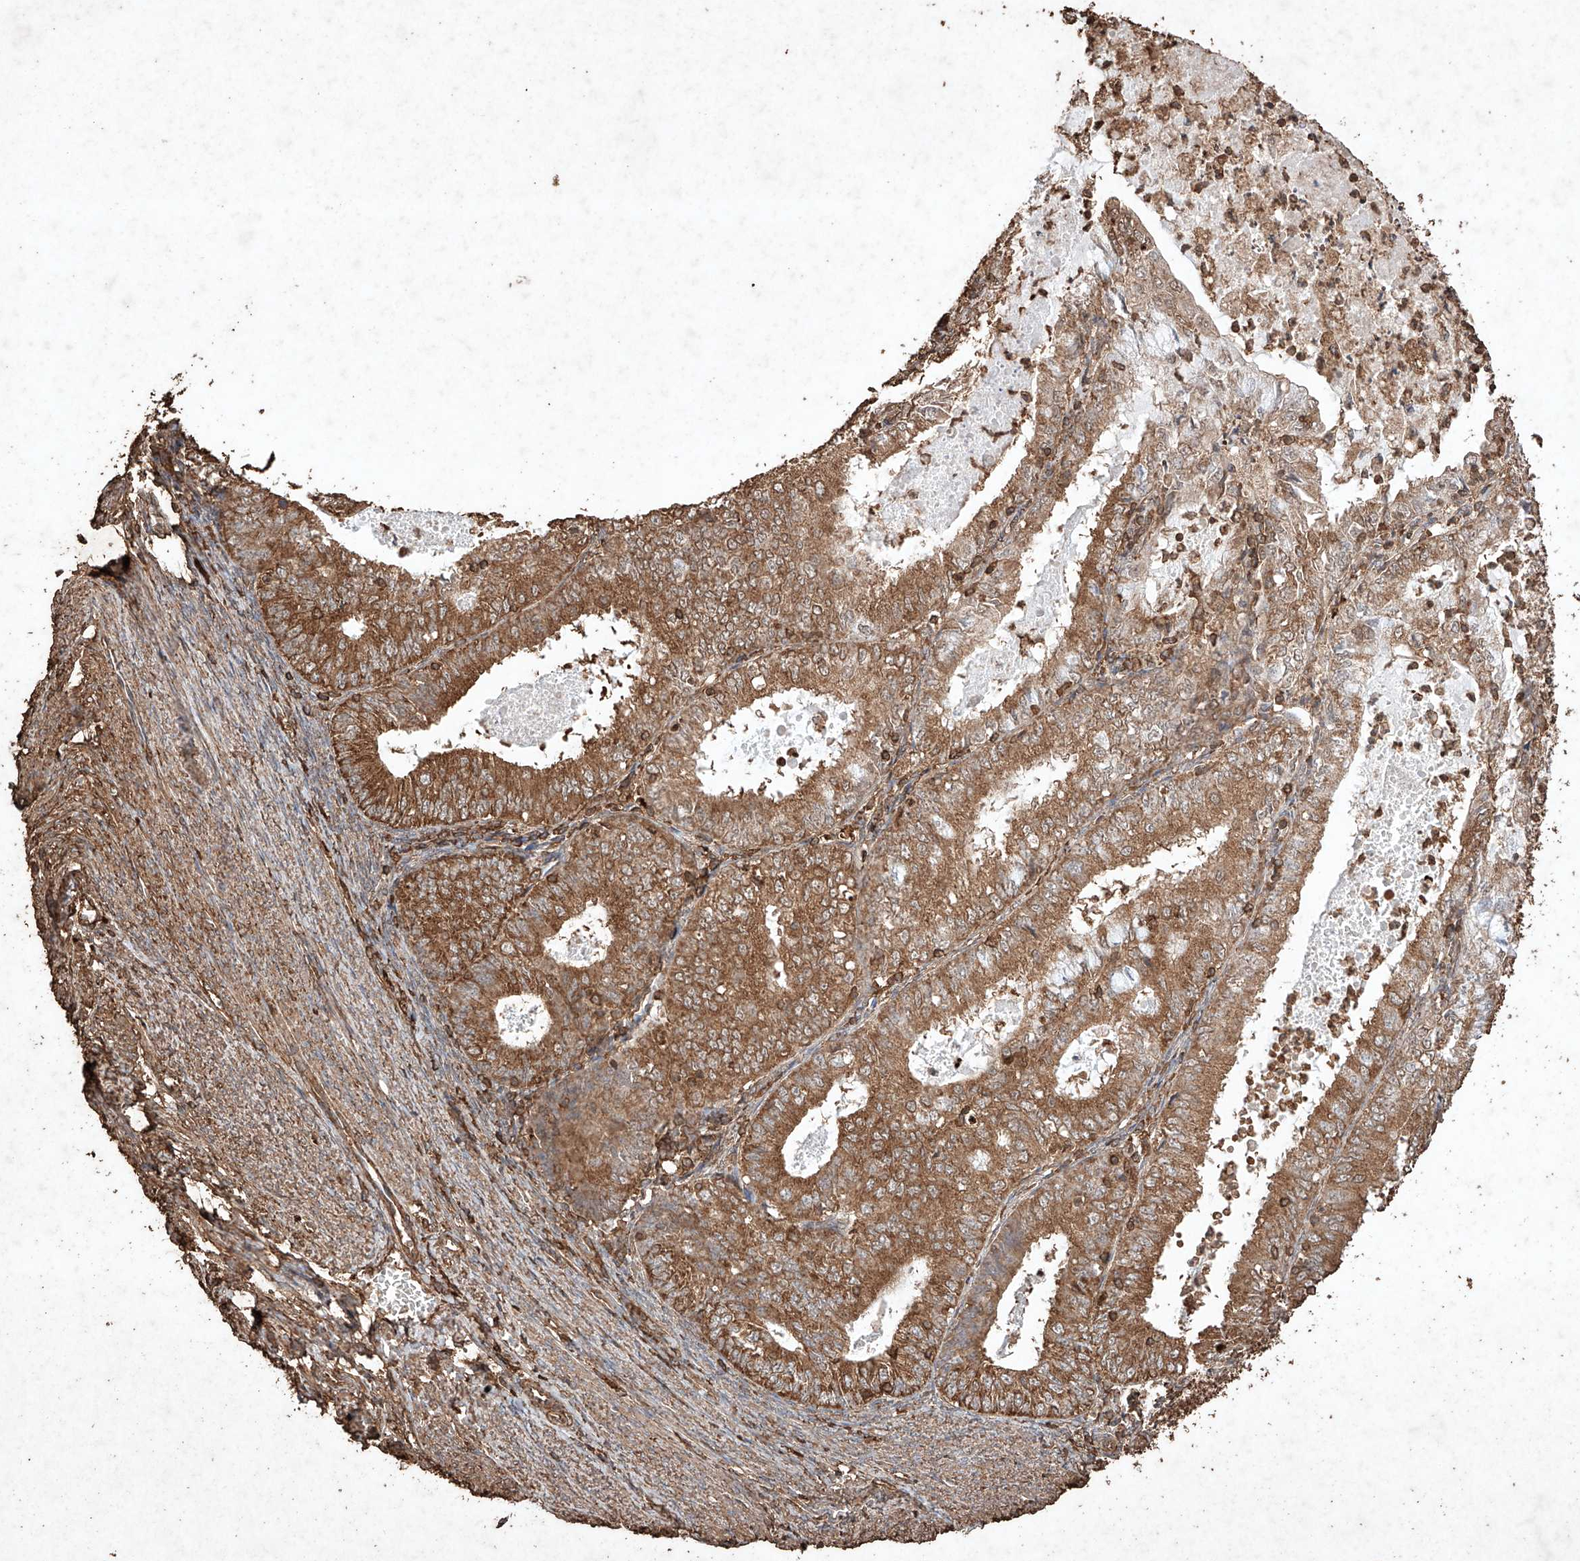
{"staining": {"intensity": "moderate", "quantity": ">75%", "location": "cytoplasmic/membranous"}, "tissue": "endometrial cancer", "cell_type": "Tumor cells", "image_type": "cancer", "snomed": [{"axis": "morphology", "description": "Adenocarcinoma, NOS"}, {"axis": "topography", "description": "Endometrium"}], "caption": "The image displays staining of endometrial cancer, revealing moderate cytoplasmic/membranous protein staining (brown color) within tumor cells. (DAB IHC, brown staining for protein, blue staining for nuclei).", "gene": "M6PR", "patient": {"sex": "female", "age": 57}}